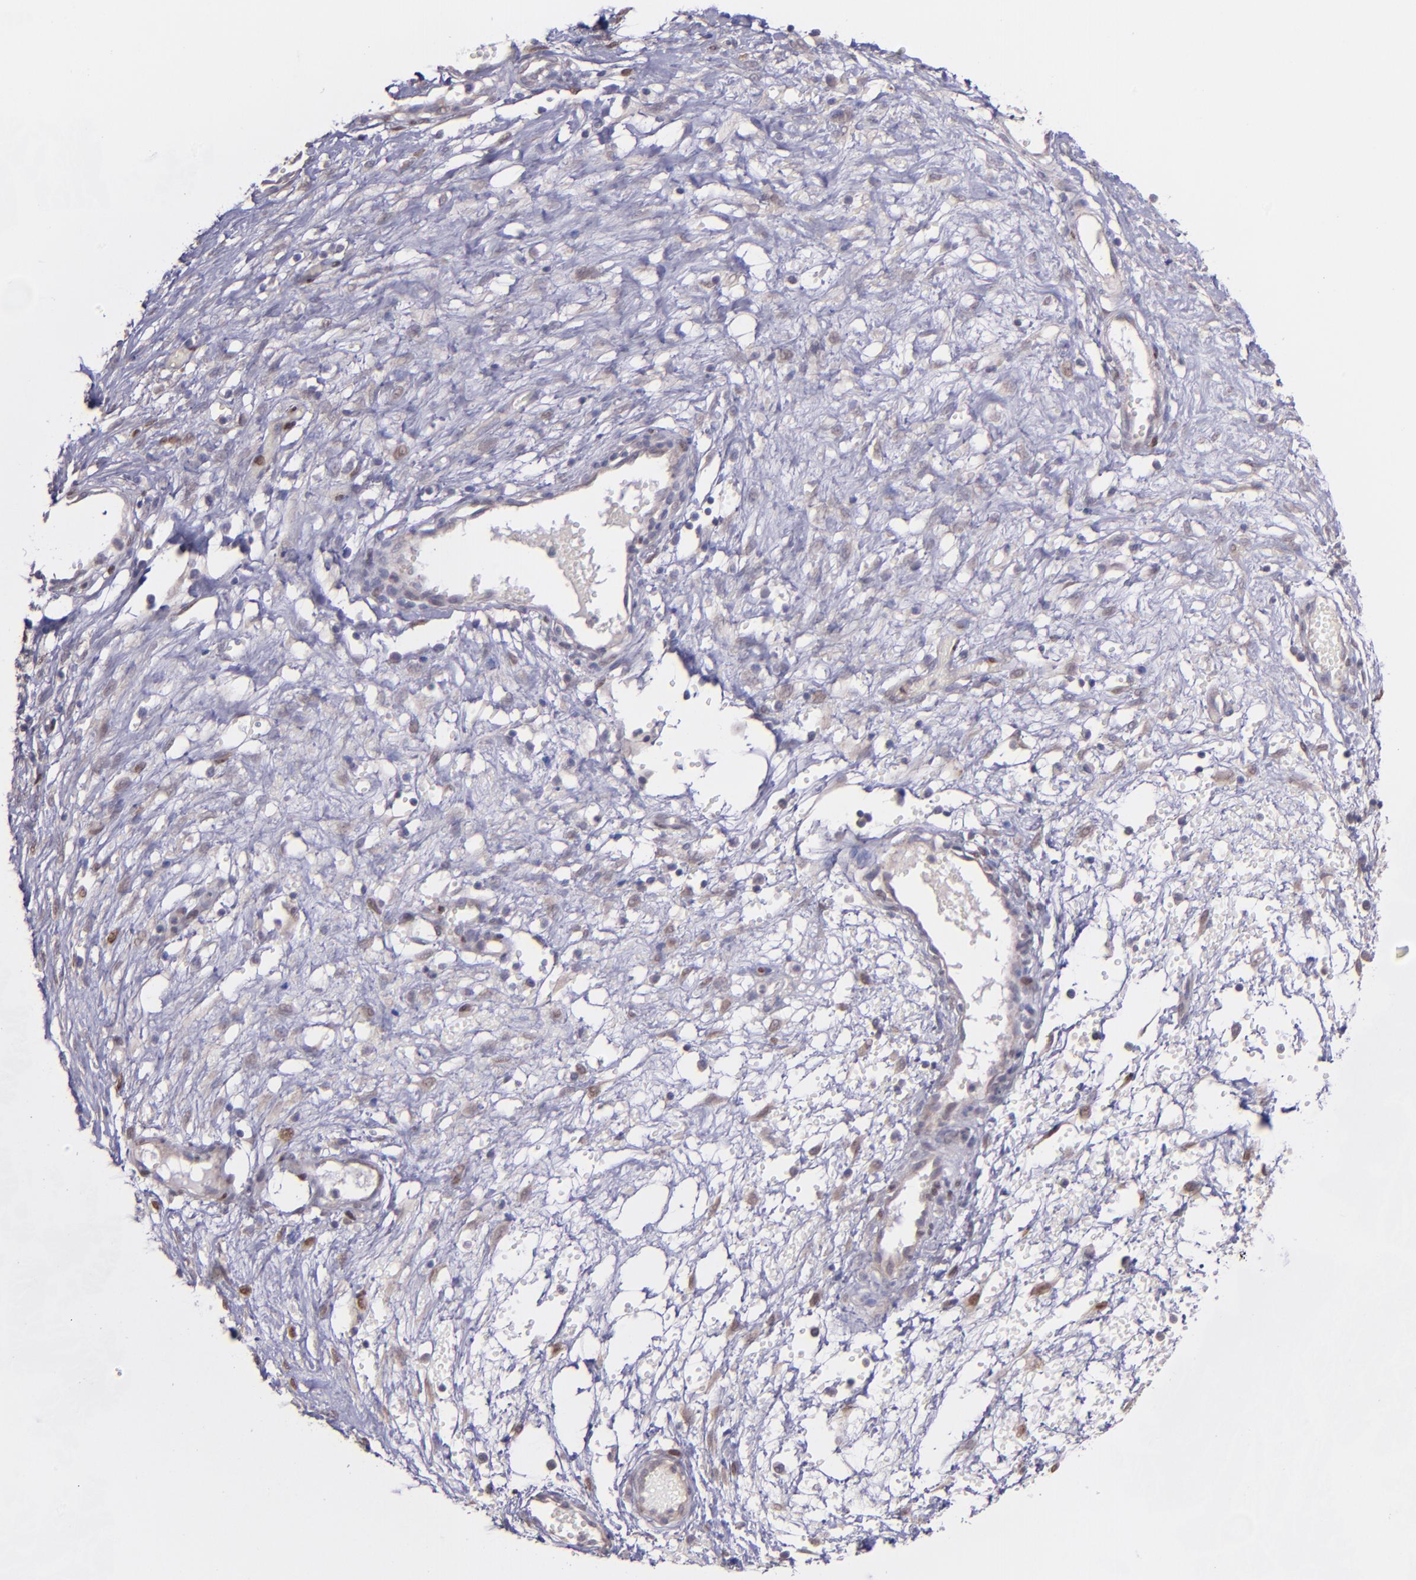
{"staining": {"intensity": "weak", "quantity": "25%-75%", "location": "cytoplasmic/membranous"}, "tissue": "ovarian cancer", "cell_type": "Tumor cells", "image_type": "cancer", "snomed": [{"axis": "morphology", "description": "Carcinoma, endometroid"}, {"axis": "topography", "description": "Ovary"}], "caption": "Ovarian endometroid carcinoma tissue displays weak cytoplasmic/membranous staining in about 25%-75% of tumor cells, visualized by immunohistochemistry.", "gene": "NUP62CL", "patient": {"sex": "female", "age": 42}}